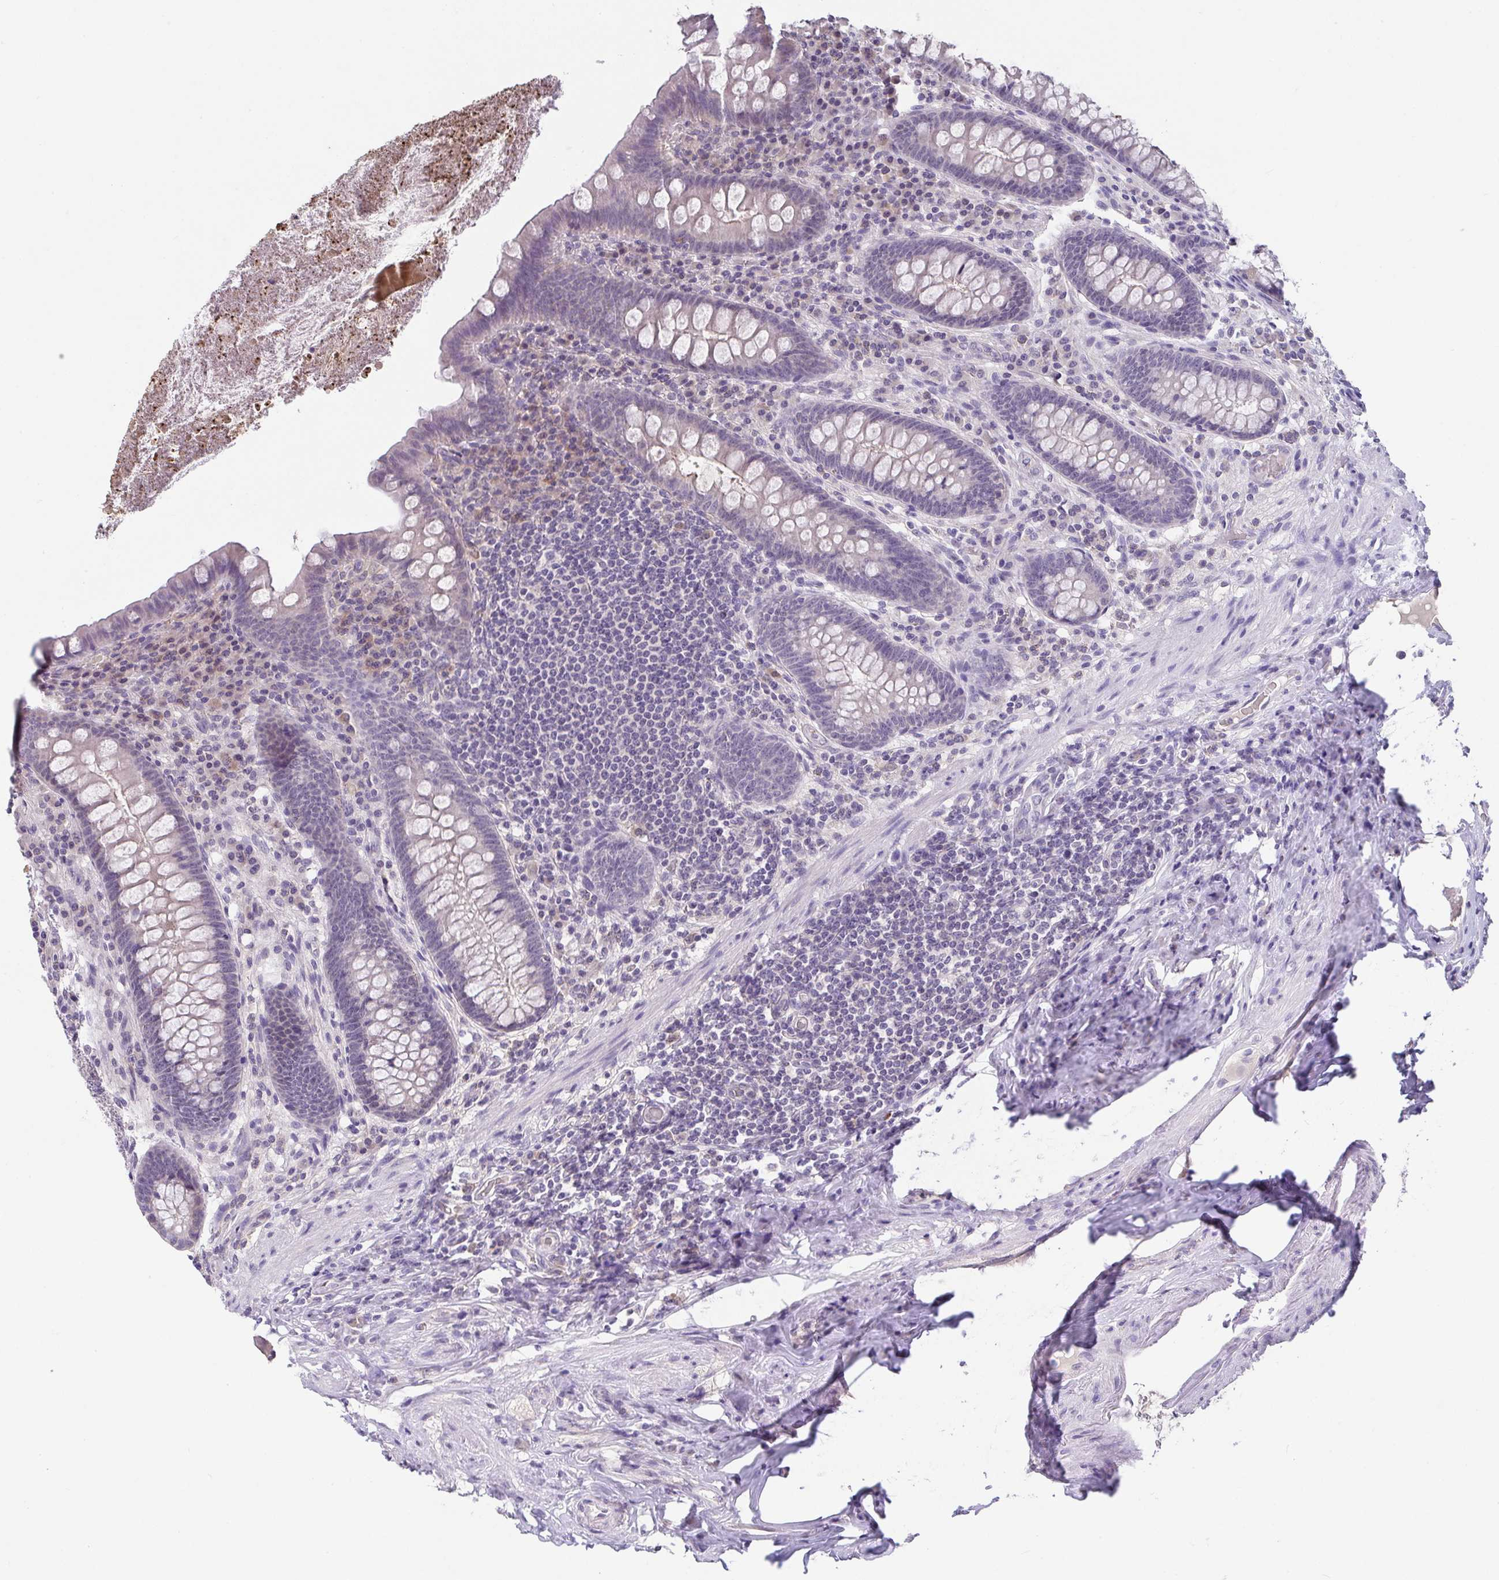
{"staining": {"intensity": "negative", "quantity": "none", "location": "none"}, "tissue": "appendix", "cell_type": "Glandular cells", "image_type": "normal", "snomed": [{"axis": "morphology", "description": "Normal tissue, NOS"}, {"axis": "topography", "description": "Appendix"}], "caption": "Immunohistochemistry (IHC) photomicrograph of normal appendix: appendix stained with DAB (3,3'-diaminobenzidine) reveals no significant protein staining in glandular cells.", "gene": "GLTPD2", "patient": {"sex": "male", "age": 71}}